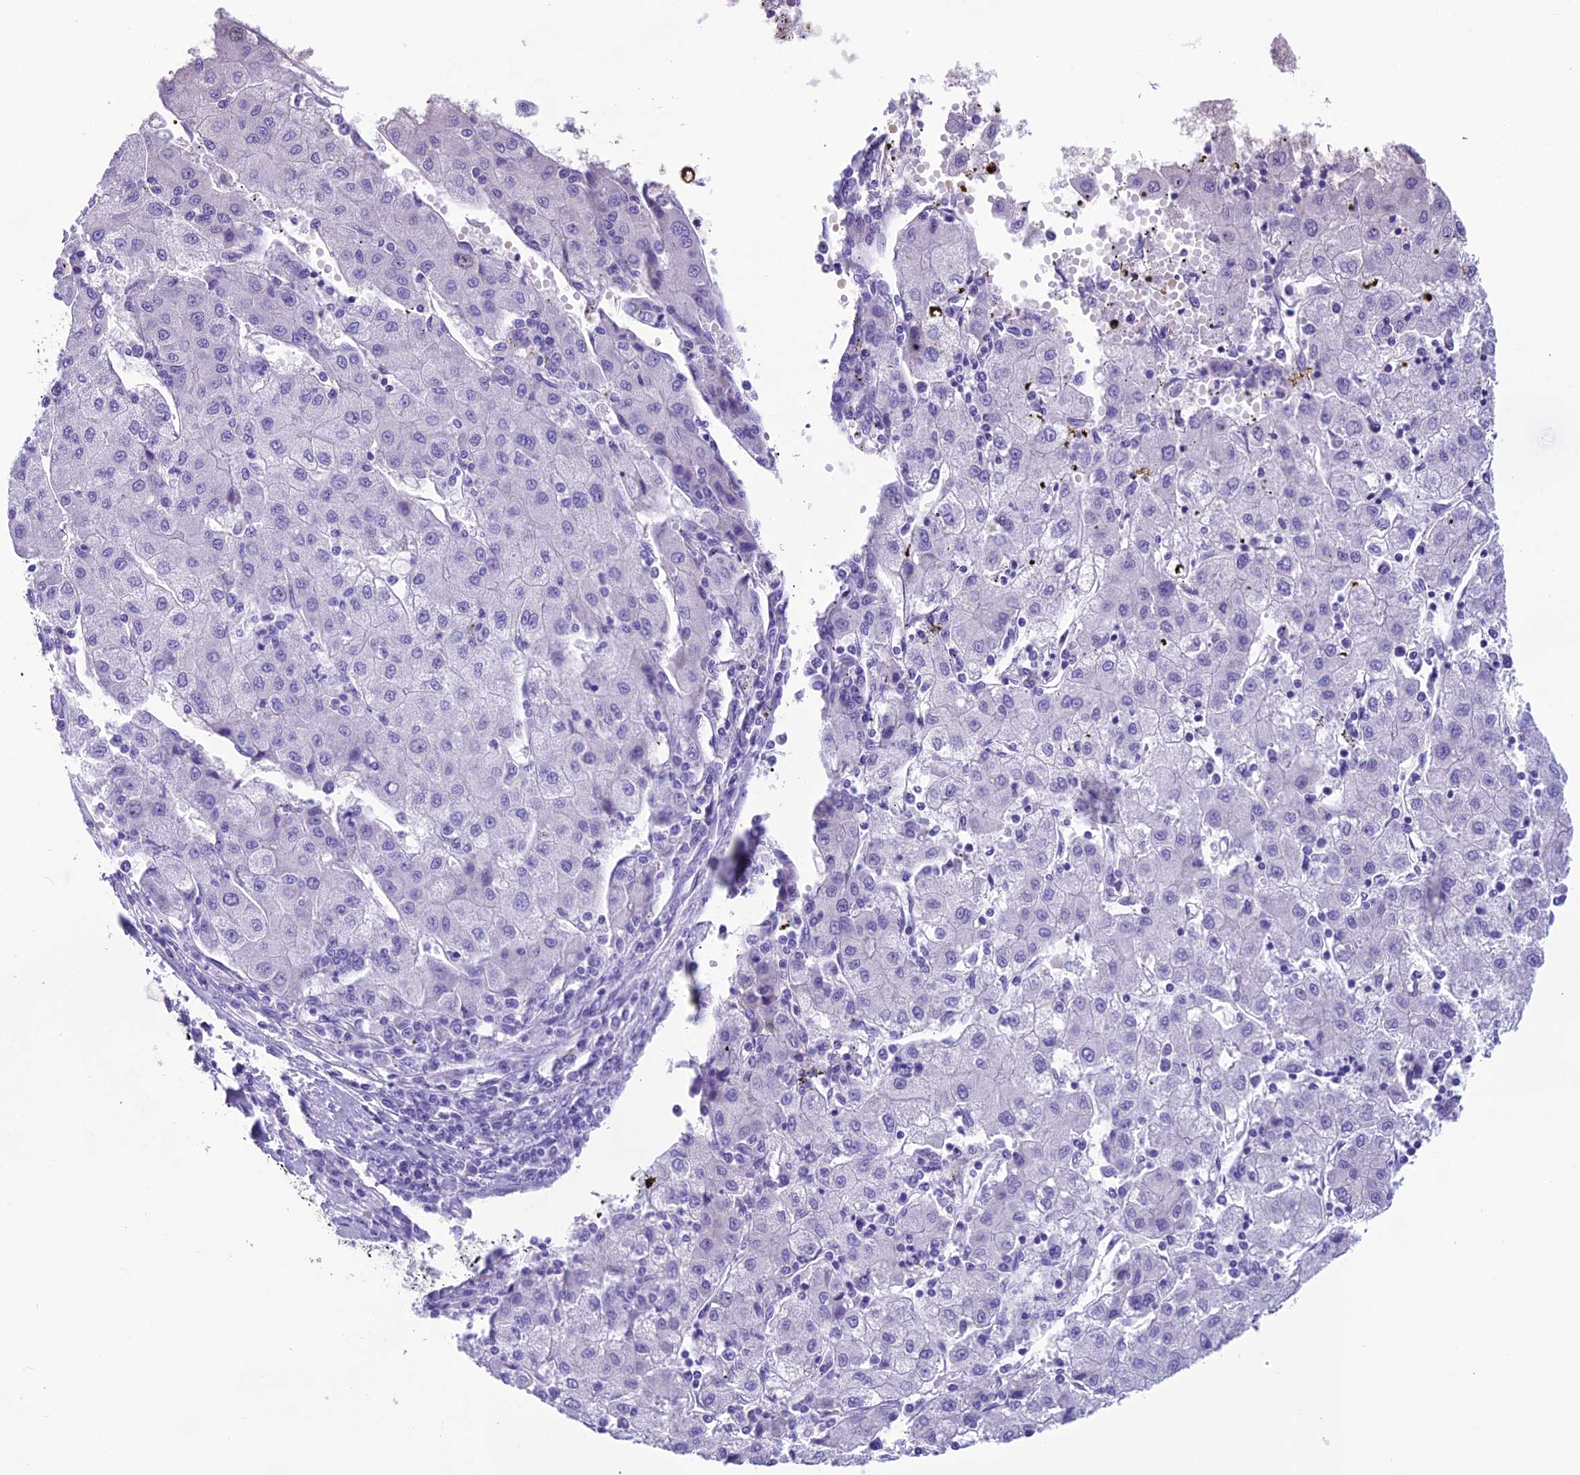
{"staining": {"intensity": "negative", "quantity": "none", "location": "none"}, "tissue": "liver cancer", "cell_type": "Tumor cells", "image_type": "cancer", "snomed": [{"axis": "morphology", "description": "Carcinoma, Hepatocellular, NOS"}, {"axis": "topography", "description": "Liver"}], "caption": "A micrograph of human hepatocellular carcinoma (liver) is negative for staining in tumor cells.", "gene": "TRAM1L1", "patient": {"sex": "male", "age": 72}}